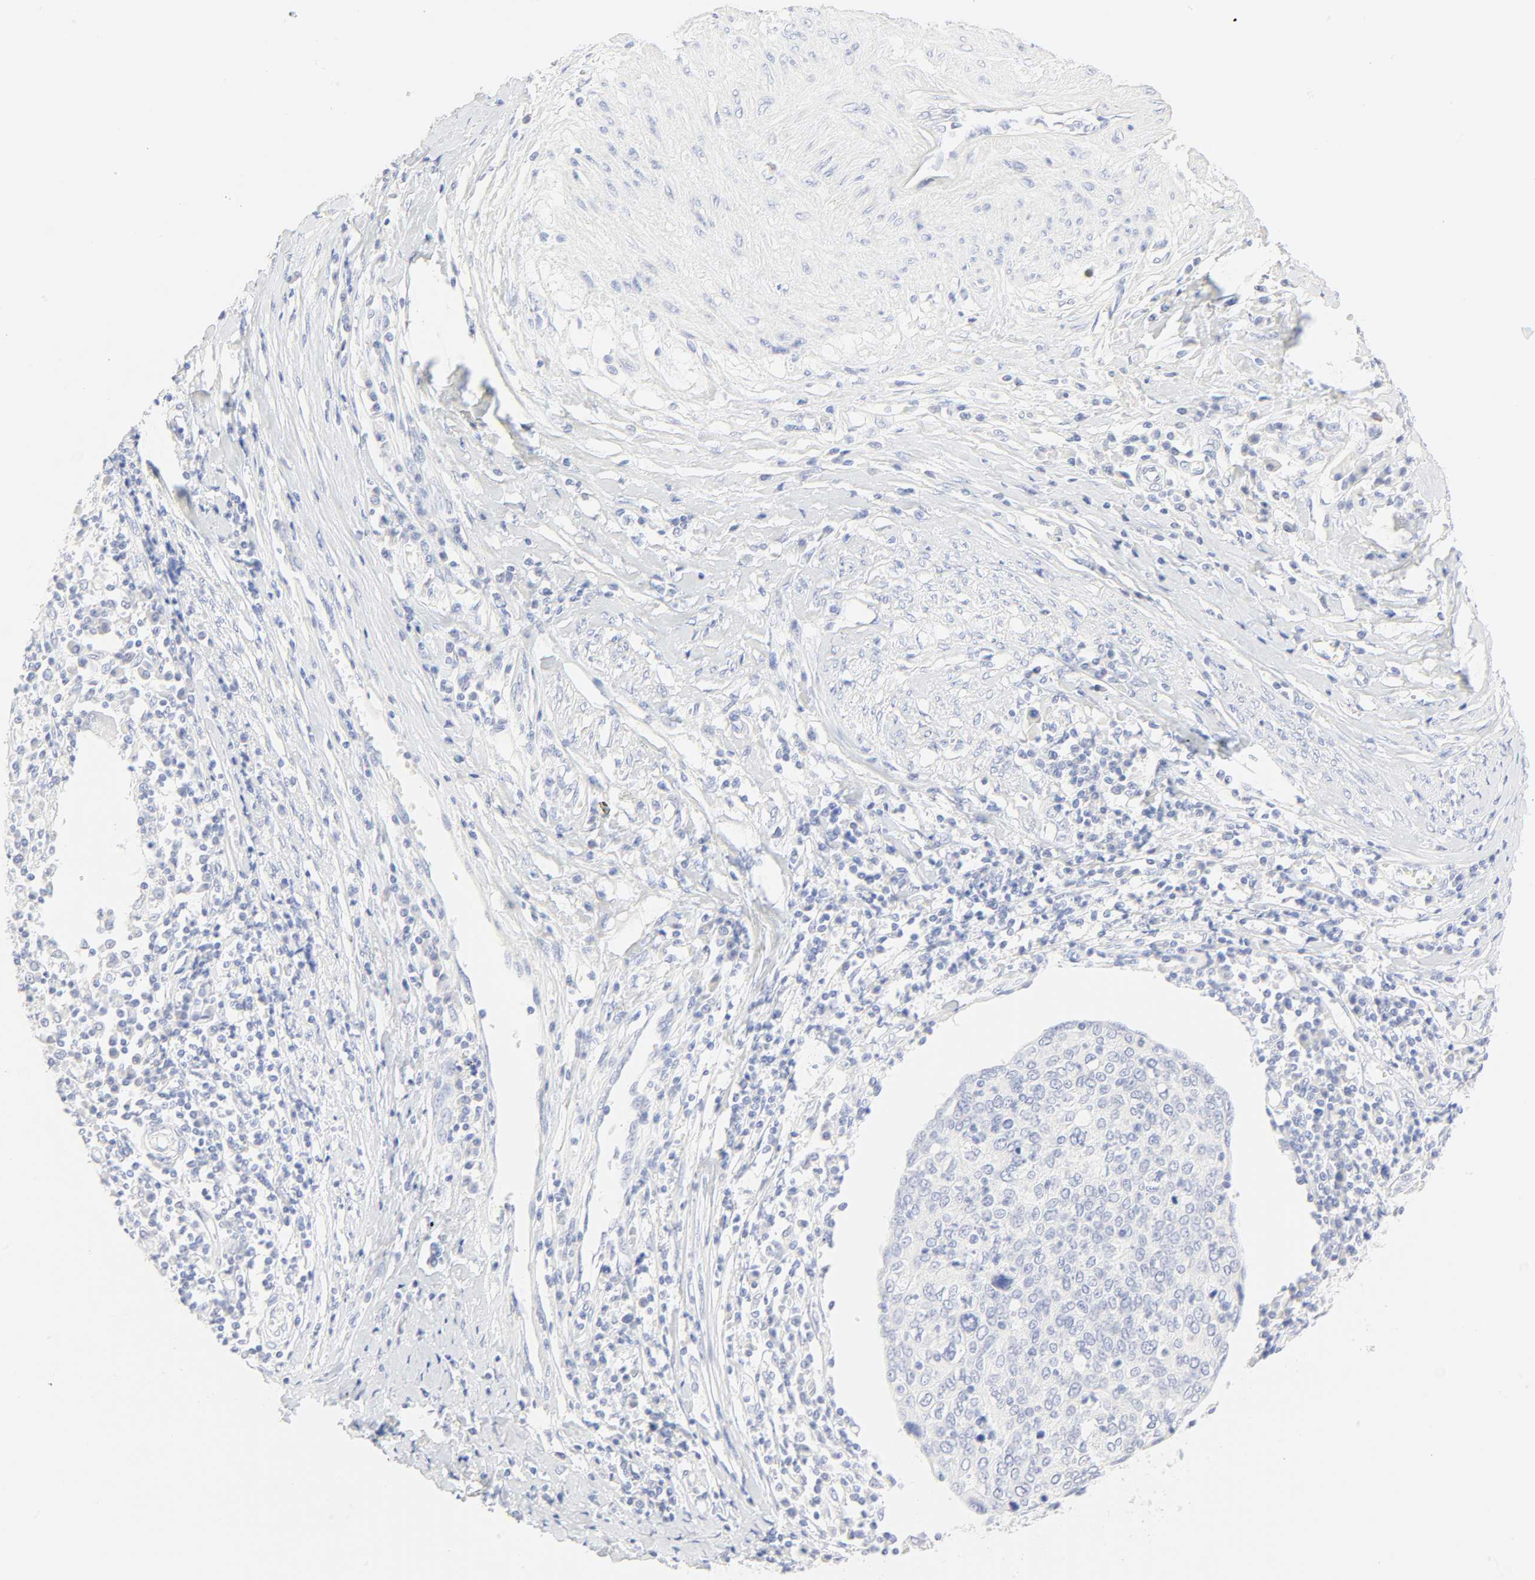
{"staining": {"intensity": "negative", "quantity": "none", "location": "none"}, "tissue": "cervical cancer", "cell_type": "Tumor cells", "image_type": "cancer", "snomed": [{"axis": "morphology", "description": "Squamous cell carcinoma, NOS"}, {"axis": "topography", "description": "Cervix"}], "caption": "High magnification brightfield microscopy of cervical cancer stained with DAB (brown) and counterstained with hematoxylin (blue): tumor cells show no significant positivity.", "gene": "SLCO1B3", "patient": {"sex": "female", "age": 40}}